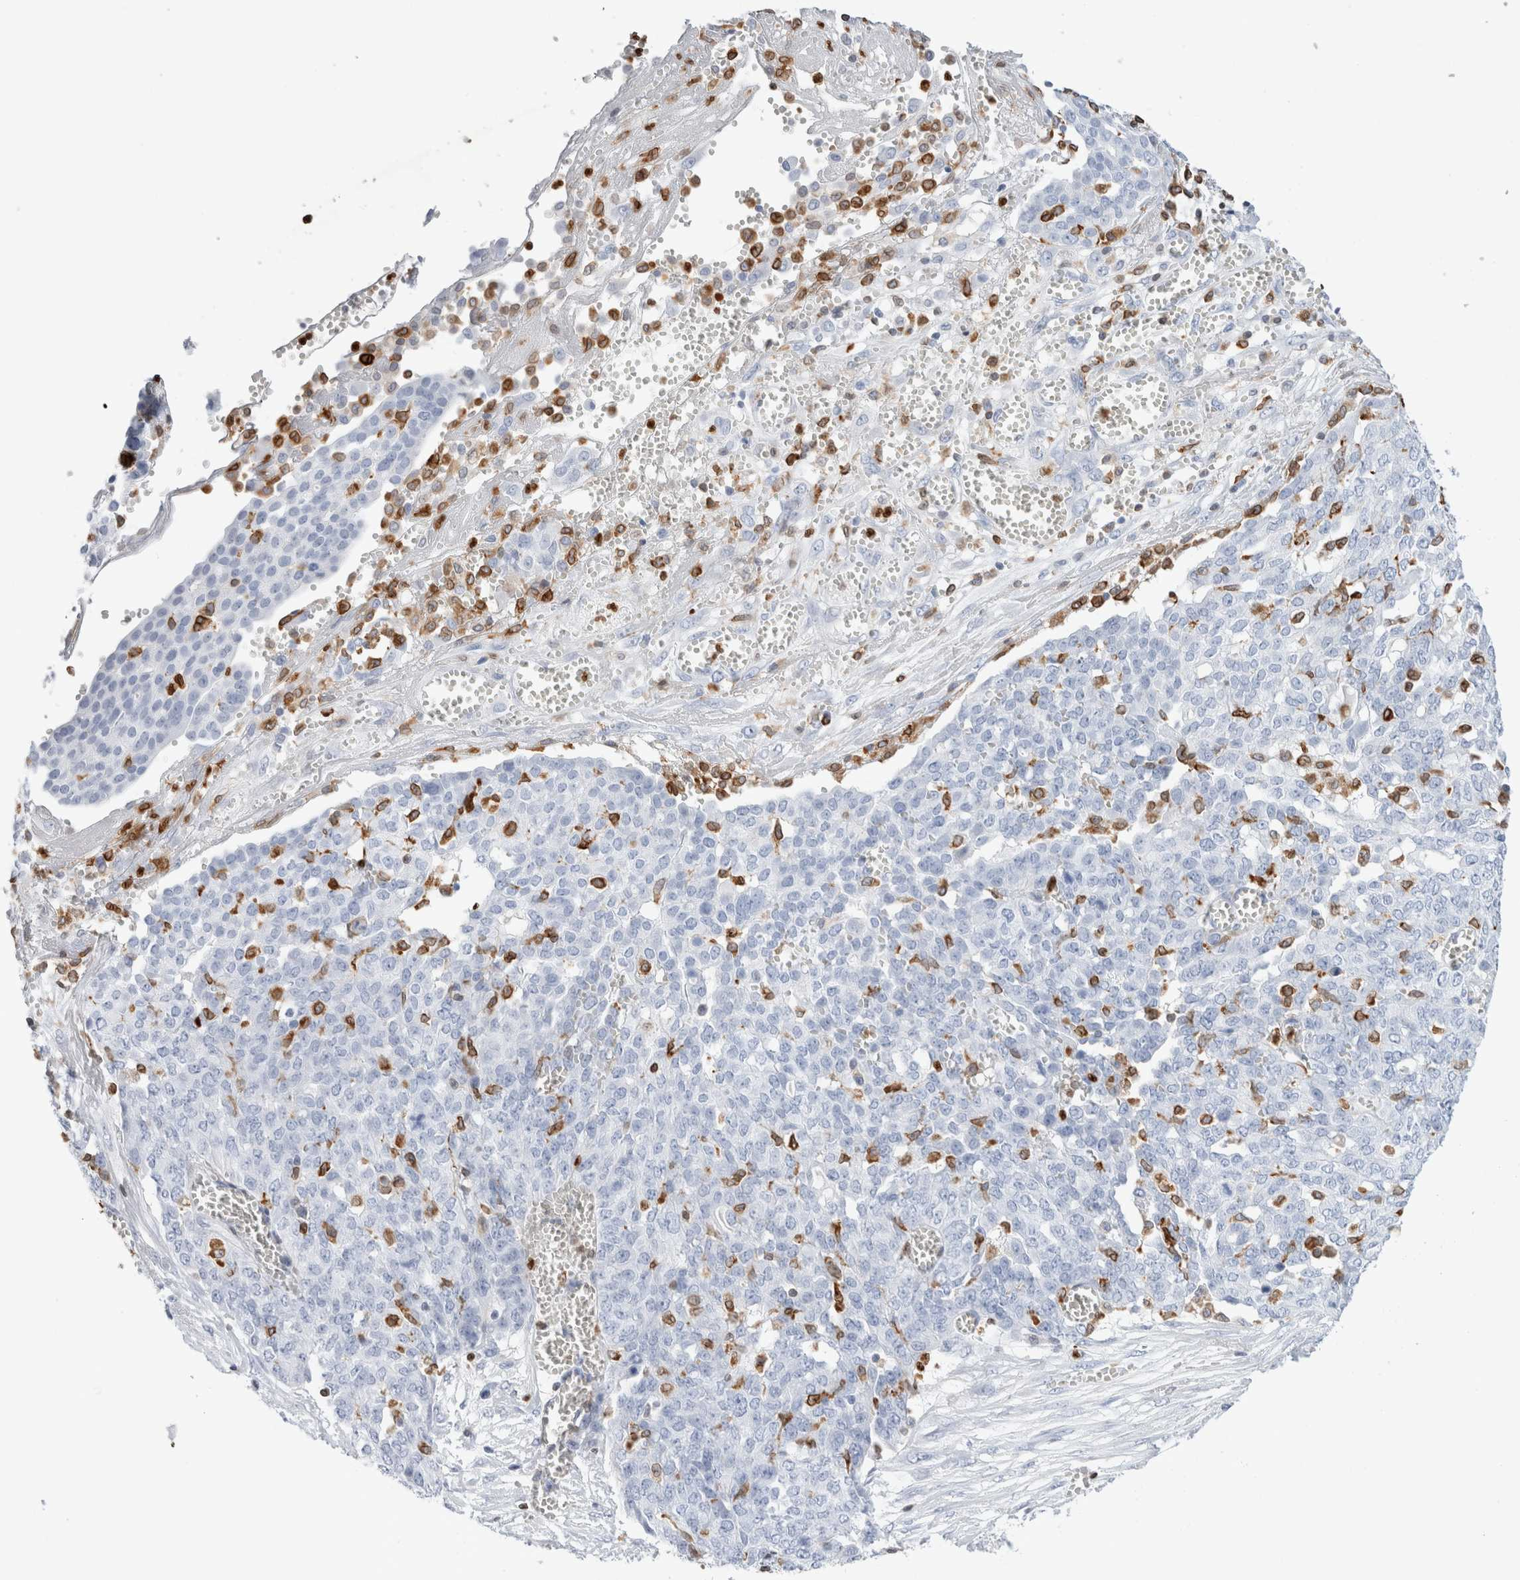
{"staining": {"intensity": "negative", "quantity": "none", "location": "none"}, "tissue": "ovarian cancer", "cell_type": "Tumor cells", "image_type": "cancer", "snomed": [{"axis": "morphology", "description": "Cystadenocarcinoma, serous, NOS"}, {"axis": "topography", "description": "Soft tissue"}, {"axis": "topography", "description": "Ovary"}], "caption": "Tumor cells show no significant protein positivity in serous cystadenocarcinoma (ovarian). (DAB immunohistochemistry with hematoxylin counter stain).", "gene": "ALOX5AP", "patient": {"sex": "female", "age": 57}}